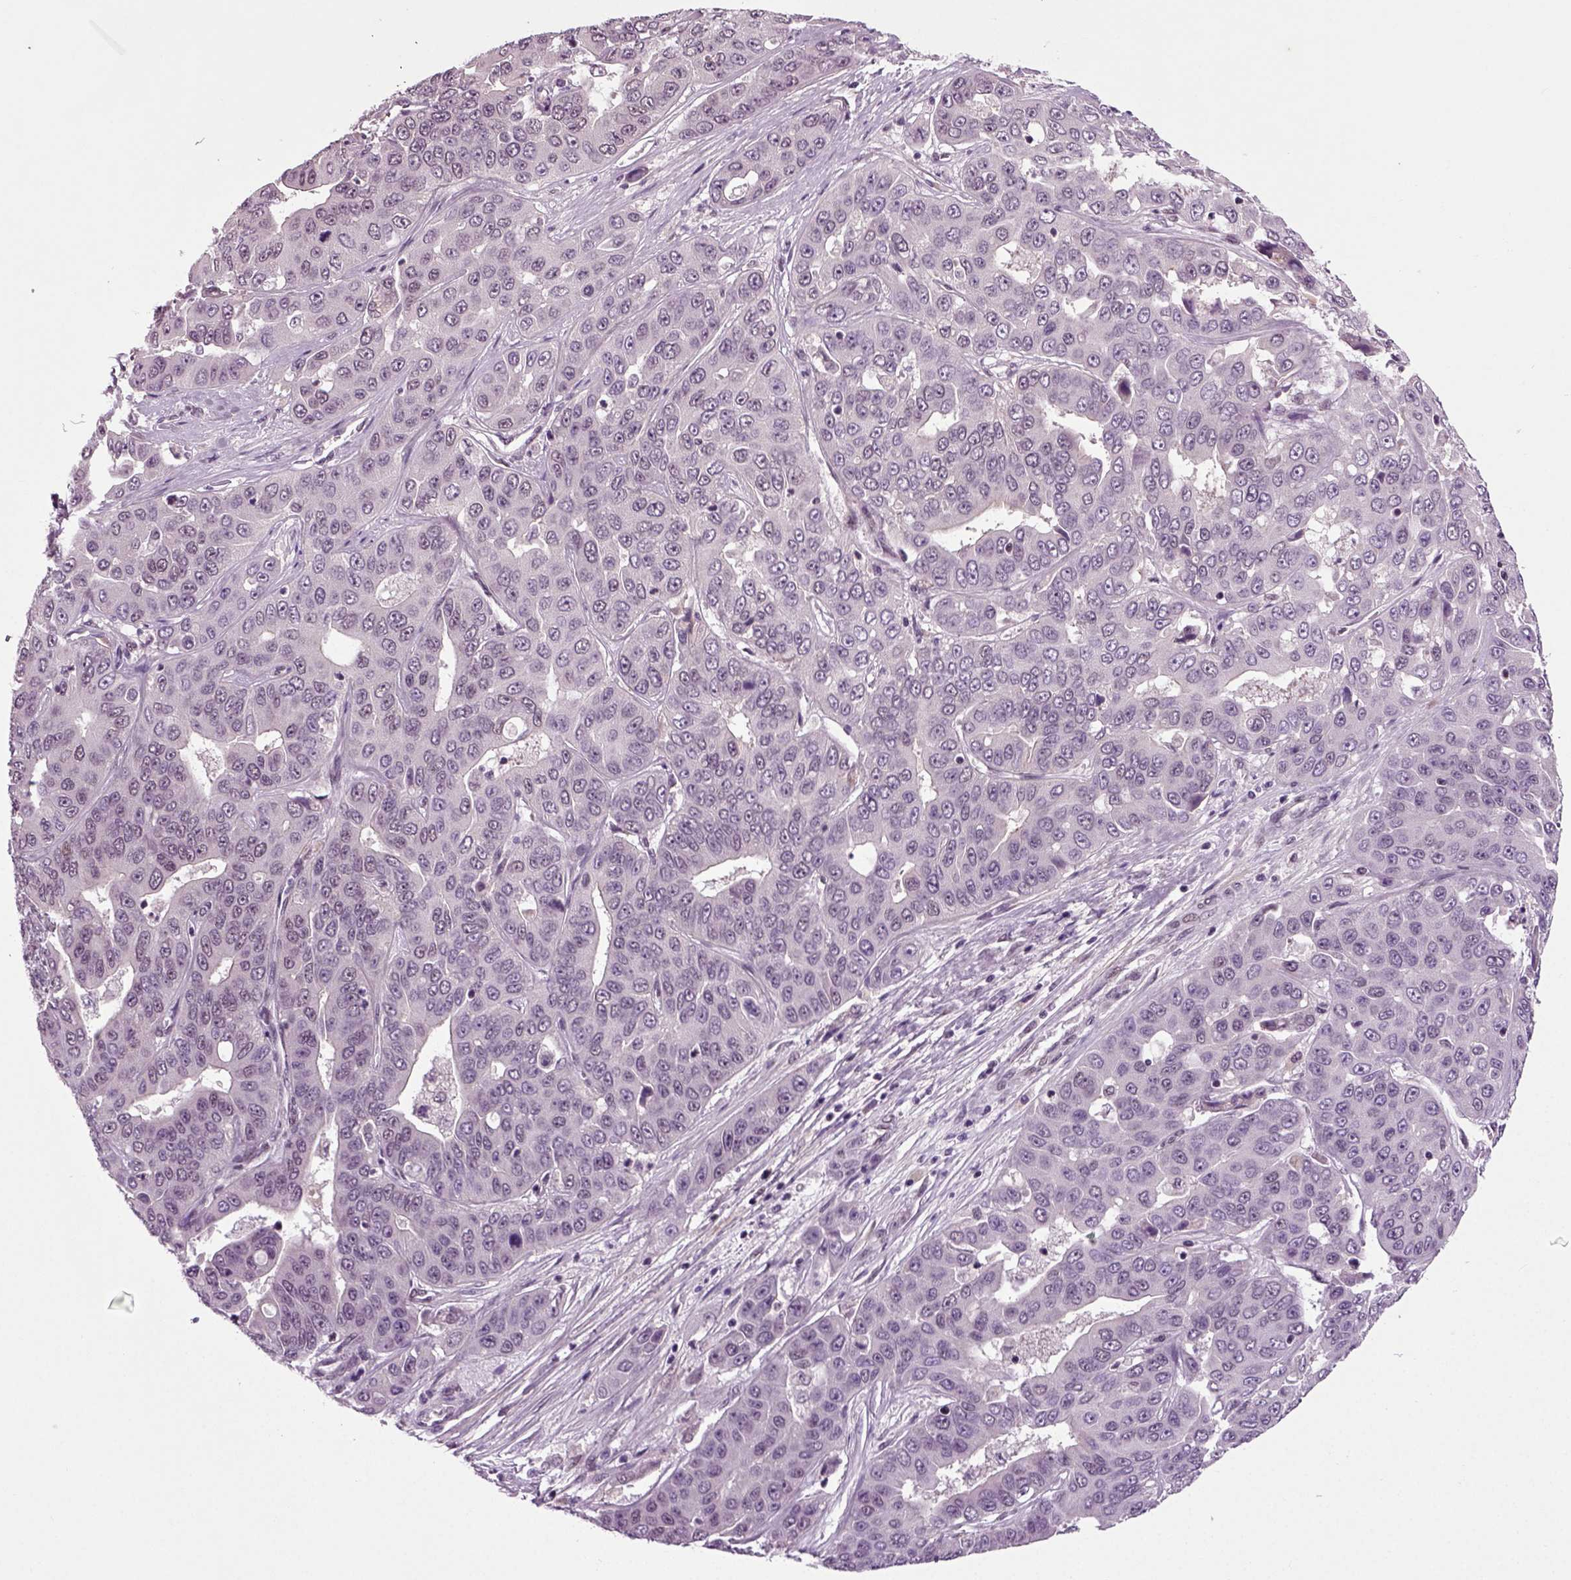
{"staining": {"intensity": "negative", "quantity": "none", "location": "none"}, "tissue": "liver cancer", "cell_type": "Tumor cells", "image_type": "cancer", "snomed": [{"axis": "morphology", "description": "Cholangiocarcinoma"}, {"axis": "topography", "description": "Liver"}], "caption": "DAB (3,3'-diaminobenzidine) immunohistochemical staining of cholangiocarcinoma (liver) displays no significant positivity in tumor cells.", "gene": "RCOR3", "patient": {"sex": "female", "age": 52}}